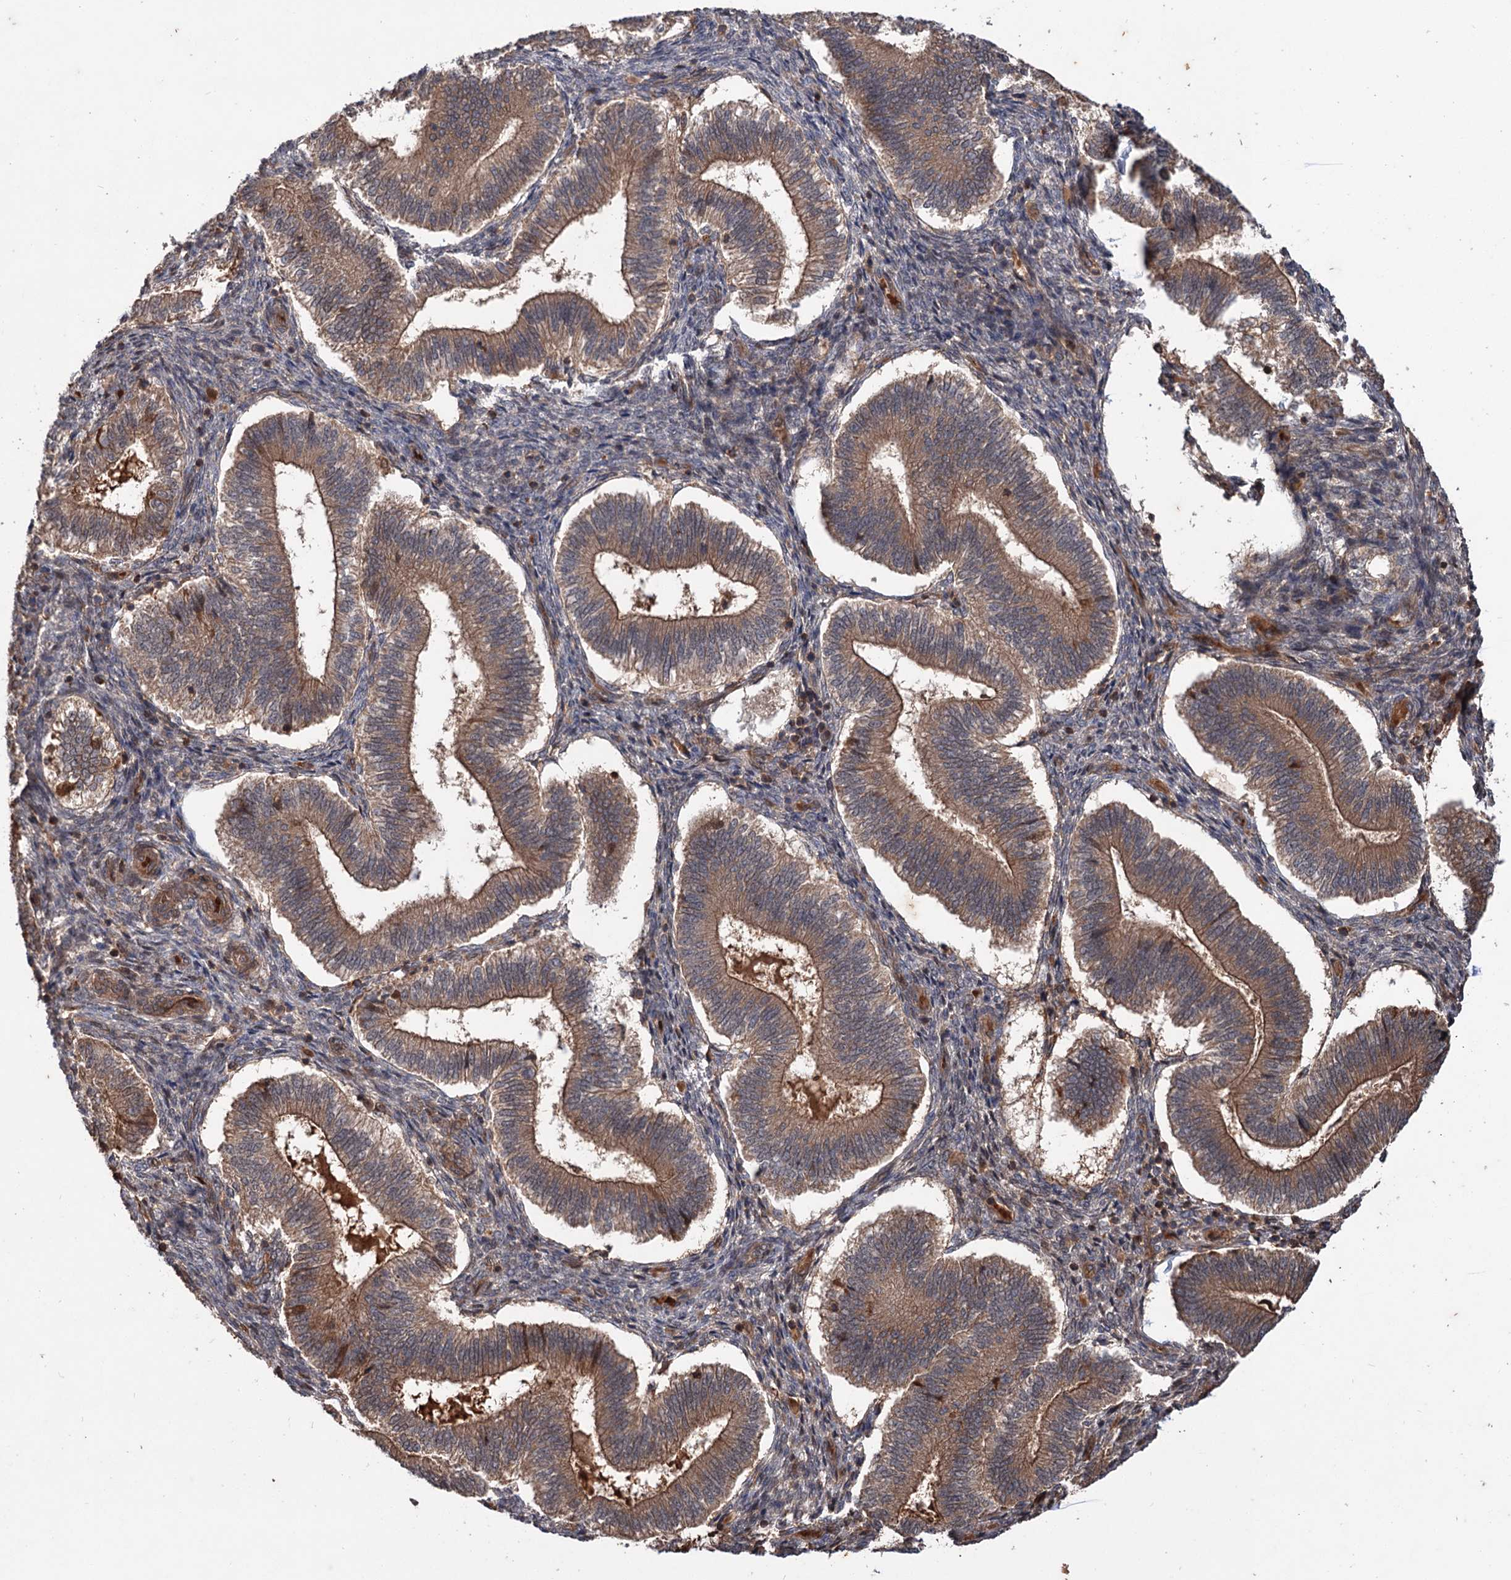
{"staining": {"intensity": "moderate", "quantity": "<25%", "location": "cytoplasmic/membranous"}, "tissue": "endometrium", "cell_type": "Cells in endometrial stroma", "image_type": "normal", "snomed": [{"axis": "morphology", "description": "Normal tissue, NOS"}, {"axis": "topography", "description": "Endometrium"}], "caption": "Endometrium stained with immunohistochemistry (IHC) demonstrates moderate cytoplasmic/membranous expression in about <25% of cells in endometrial stroma. (DAB (3,3'-diaminobenzidine) IHC, brown staining for protein, blue staining for nuclei).", "gene": "ADK", "patient": {"sex": "female", "age": 25}}